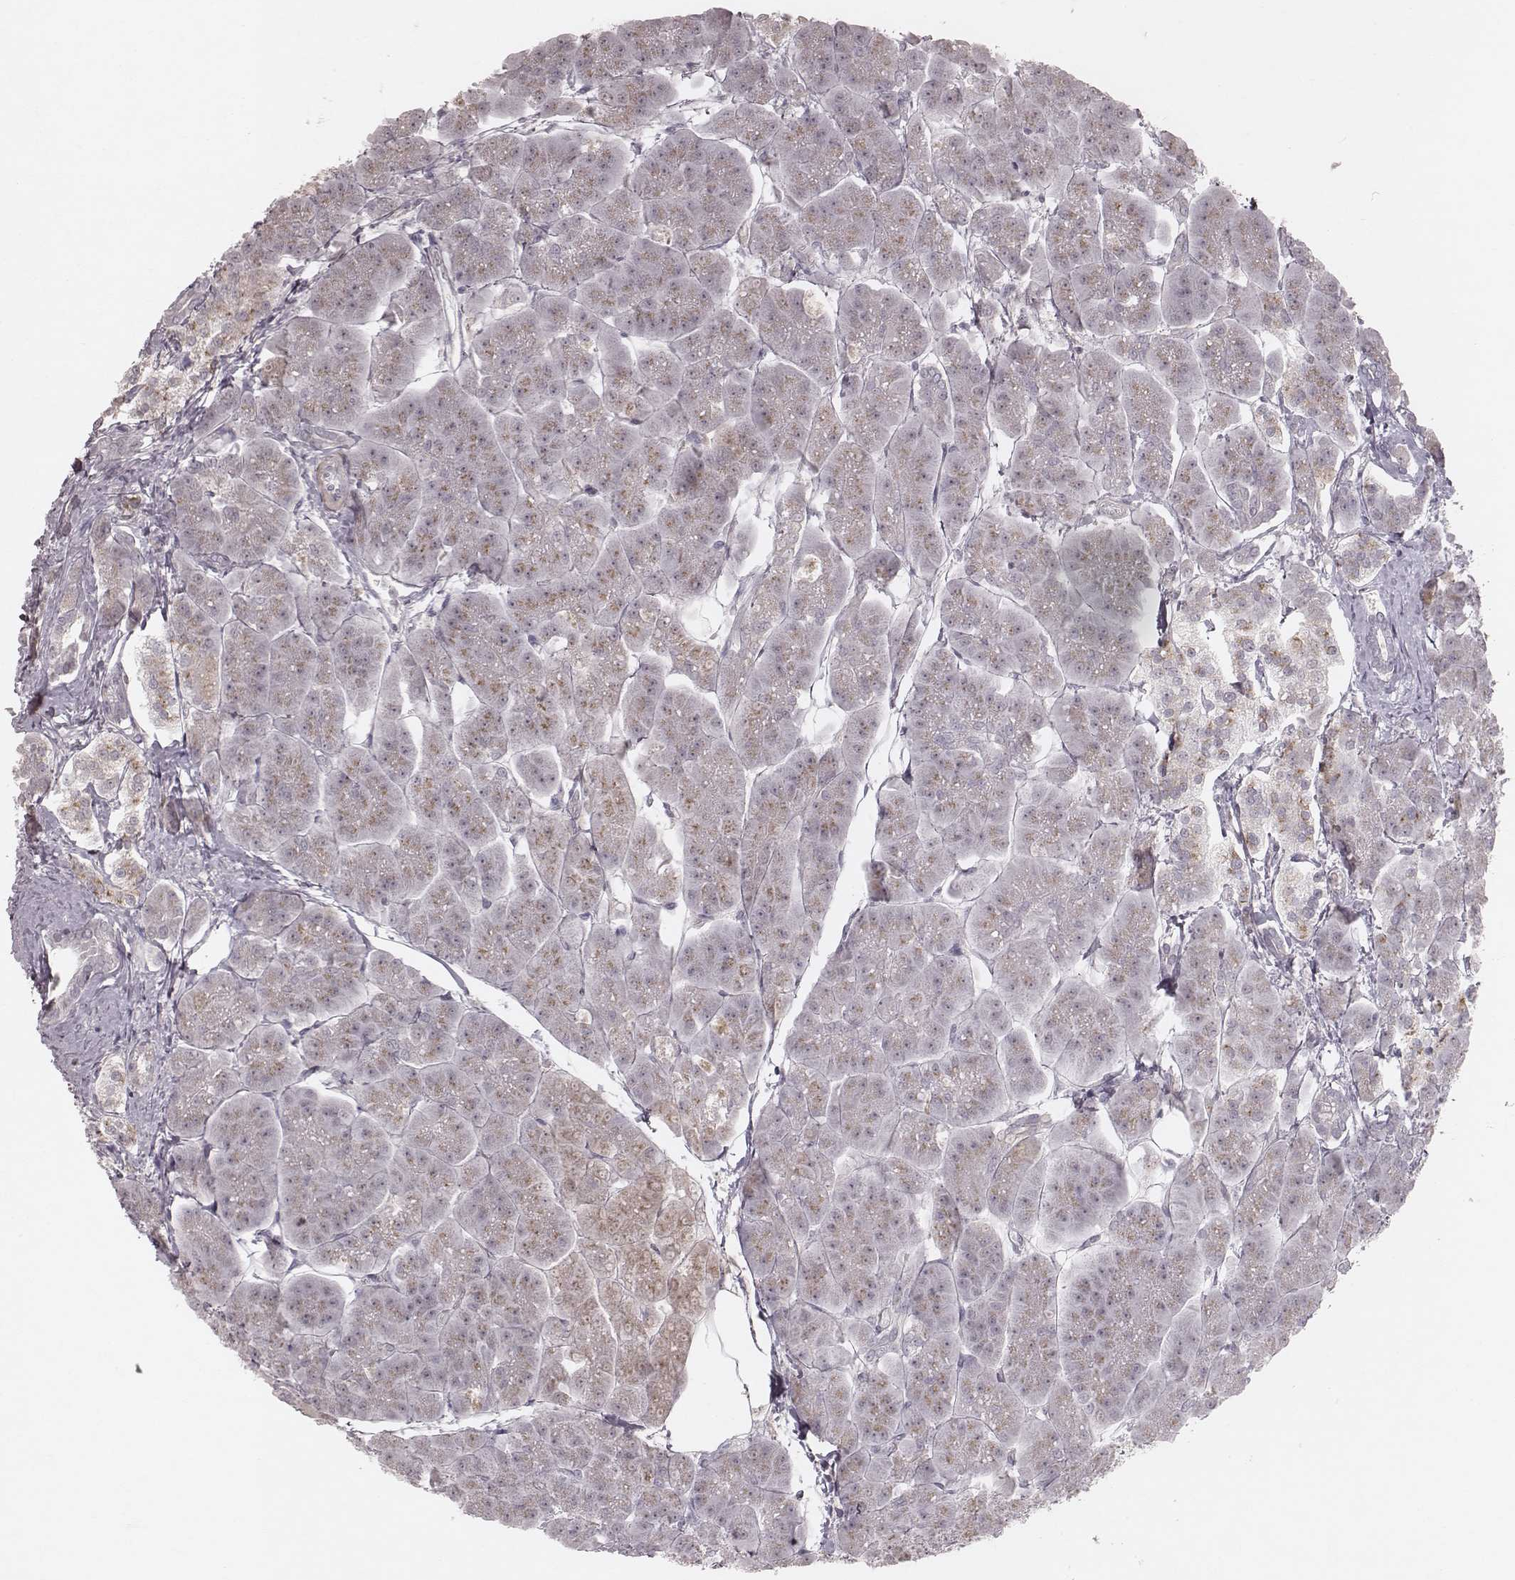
{"staining": {"intensity": "negative", "quantity": "none", "location": "none"}, "tissue": "pancreas", "cell_type": "Exocrine glandular cells", "image_type": "normal", "snomed": [{"axis": "morphology", "description": "Normal tissue, NOS"}, {"axis": "topography", "description": "Adipose tissue"}, {"axis": "topography", "description": "Pancreas"}, {"axis": "topography", "description": "Peripheral nerve tissue"}], "caption": "An IHC histopathology image of normal pancreas is shown. There is no staining in exocrine glandular cells of pancreas. (Brightfield microscopy of DAB (3,3'-diaminobenzidine) immunohistochemistry at high magnification).", "gene": "FAM13B", "patient": {"sex": "female", "age": 58}}